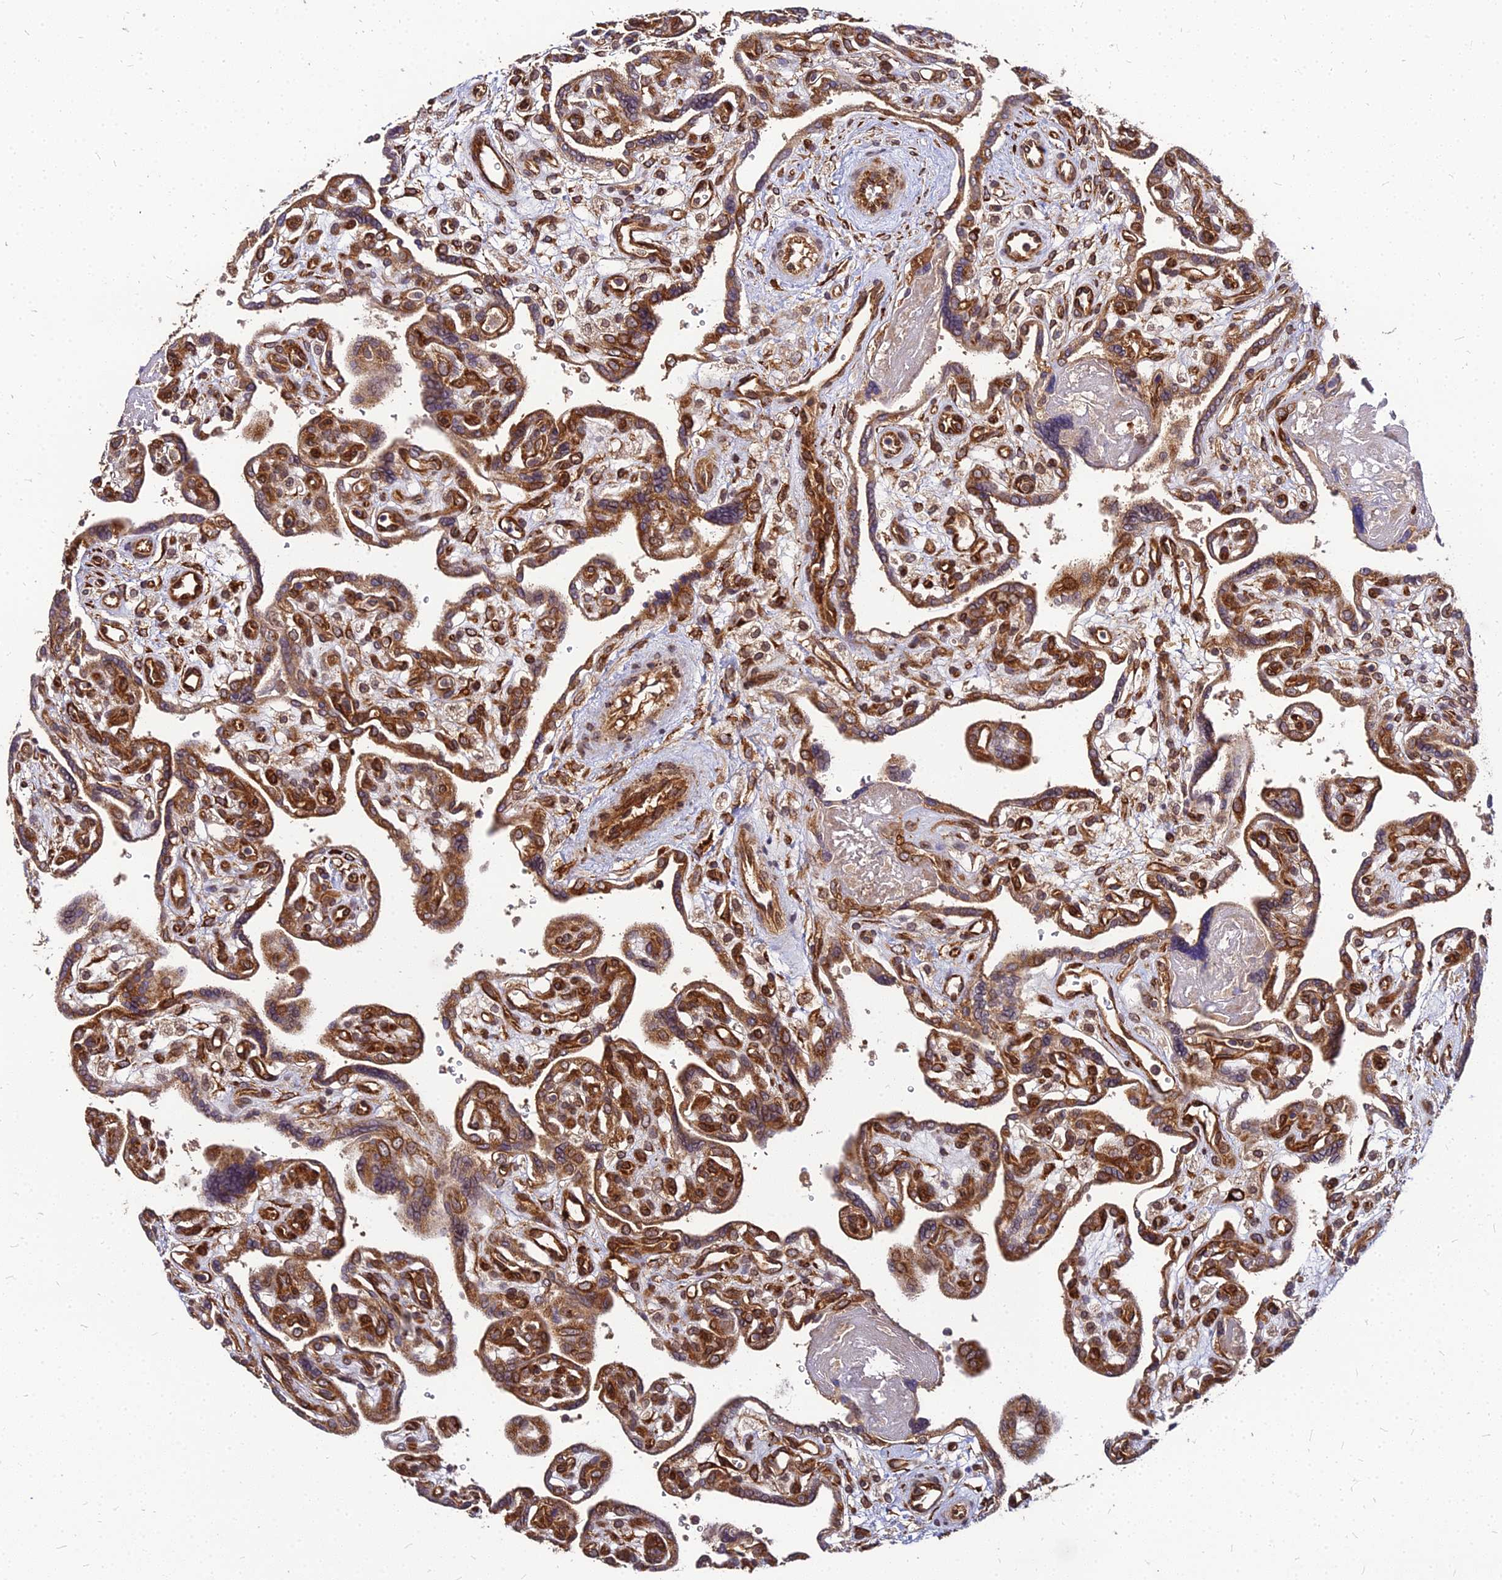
{"staining": {"intensity": "moderate", "quantity": ">75%", "location": "cytoplasmic/membranous"}, "tissue": "placenta", "cell_type": "Trophoblastic cells", "image_type": "normal", "snomed": [{"axis": "morphology", "description": "Normal tissue, NOS"}, {"axis": "topography", "description": "Placenta"}], "caption": "A brown stain highlights moderate cytoplasmic/membranous positivity of a protein in trophoblastic cells of benign human placenta. The staining was performed using DAB (3,3'-diaminobenzidine) to visualize the protein expression in brown, while the nuclei were stained in blue with hematoxylin (Magnification: 20x).", "gene": "PDE4D", "patient": {"sex": "female", "age": 39}}